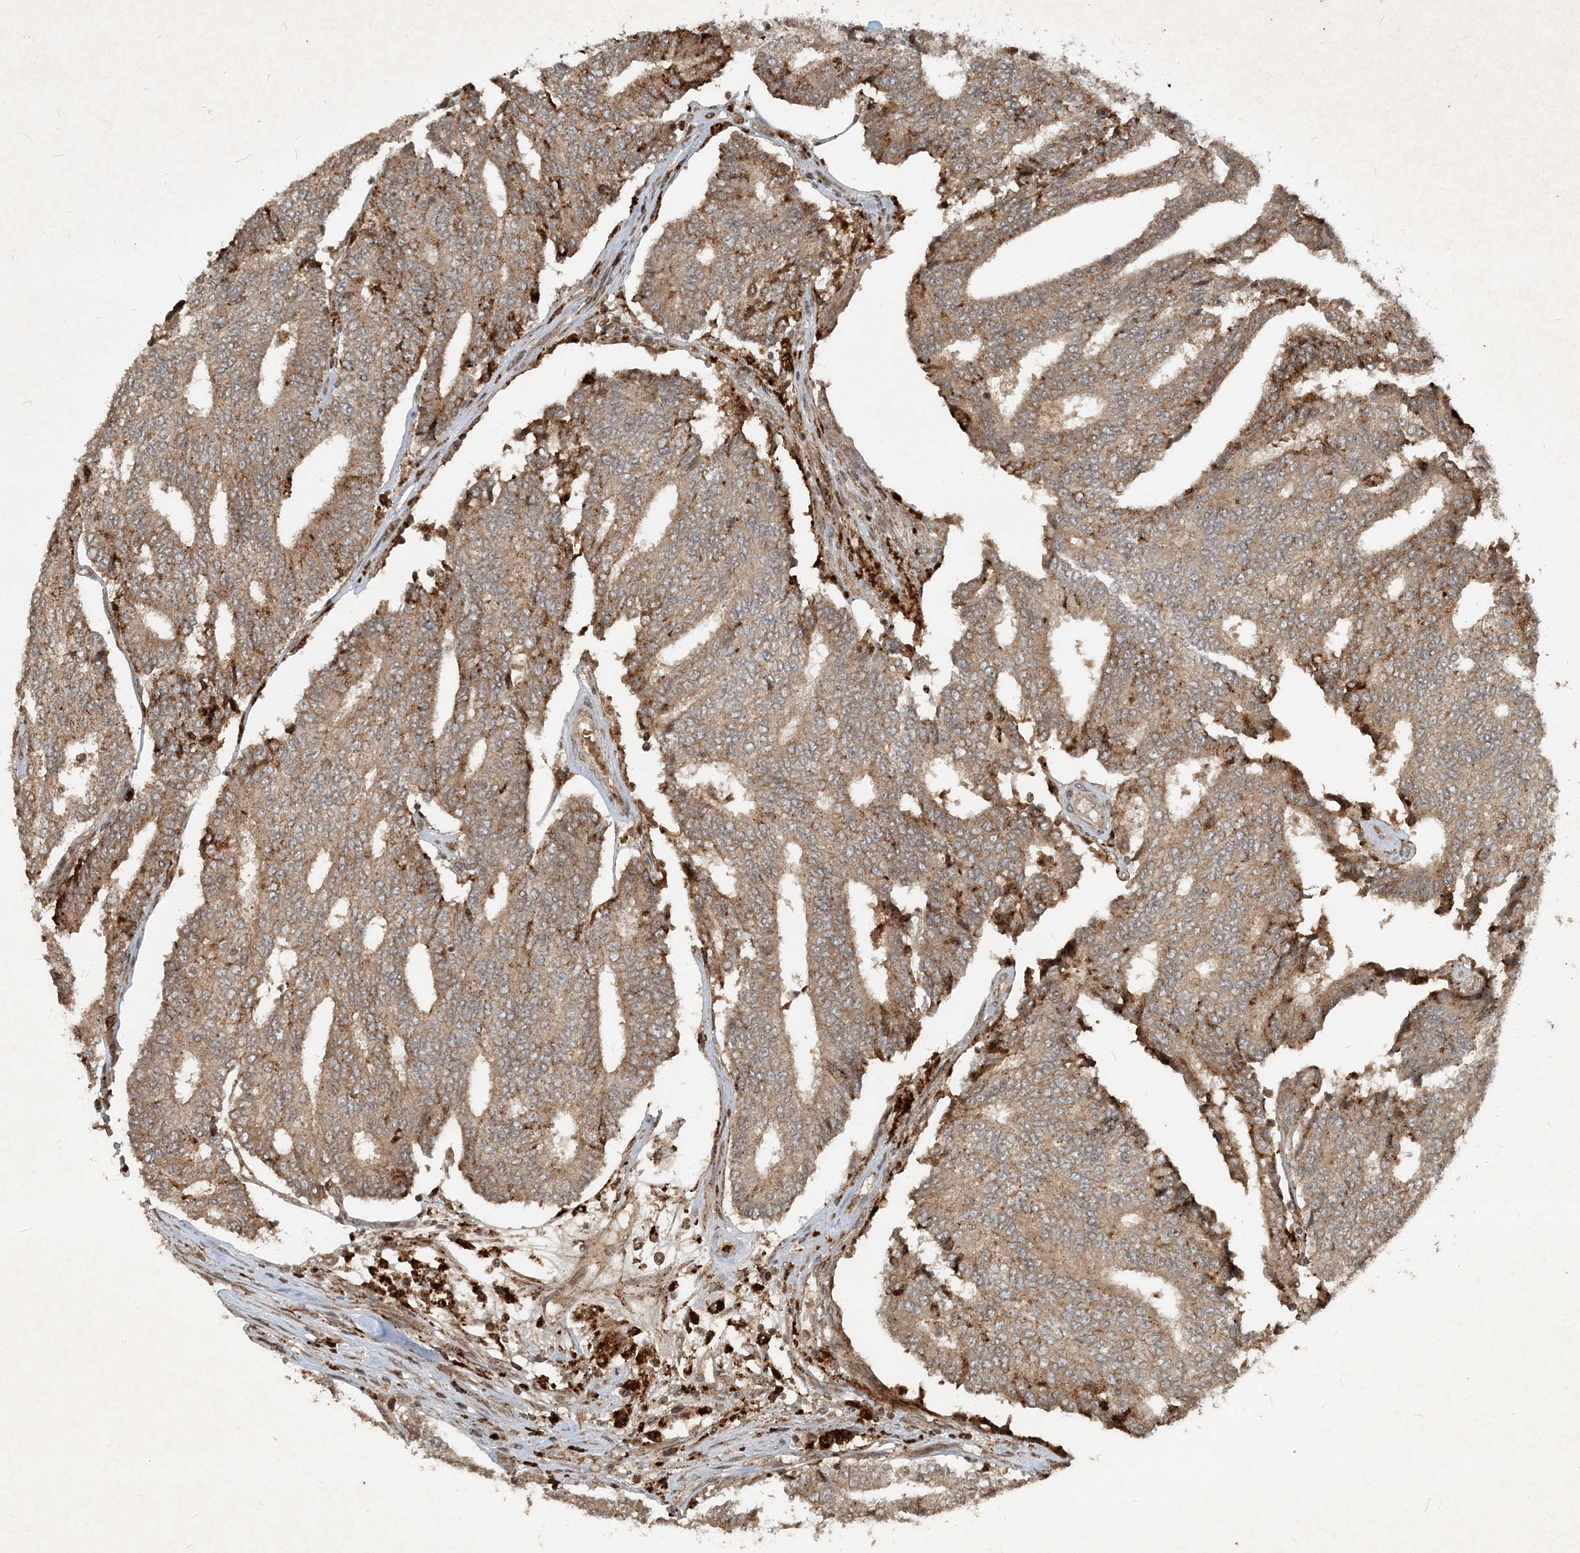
{"staining": {"intensity": "moderate", "quantity": ">75%", "location": "cytoplasmic/membranous"}, "tissue": "prostate cancer", "cell_type": "Tumor cells", "image_type": "cancer", "snomed": [{"axis": "morphology", "description": "Normal tissue, NOS"}, {"axis": "morphology", "description": "Adenocarcinoma, High grade"}, {"axis": "topography", "description": "Prostate"}, {"axis": "topography", "description": "Seminal veicle"}], "caption": "Prostate high-grade adenocarcinoma stained with a protein marker displays moderate staining in tumor cells.", "gene": "NARS1", "patient": {"sex": "male", "age": 55}}